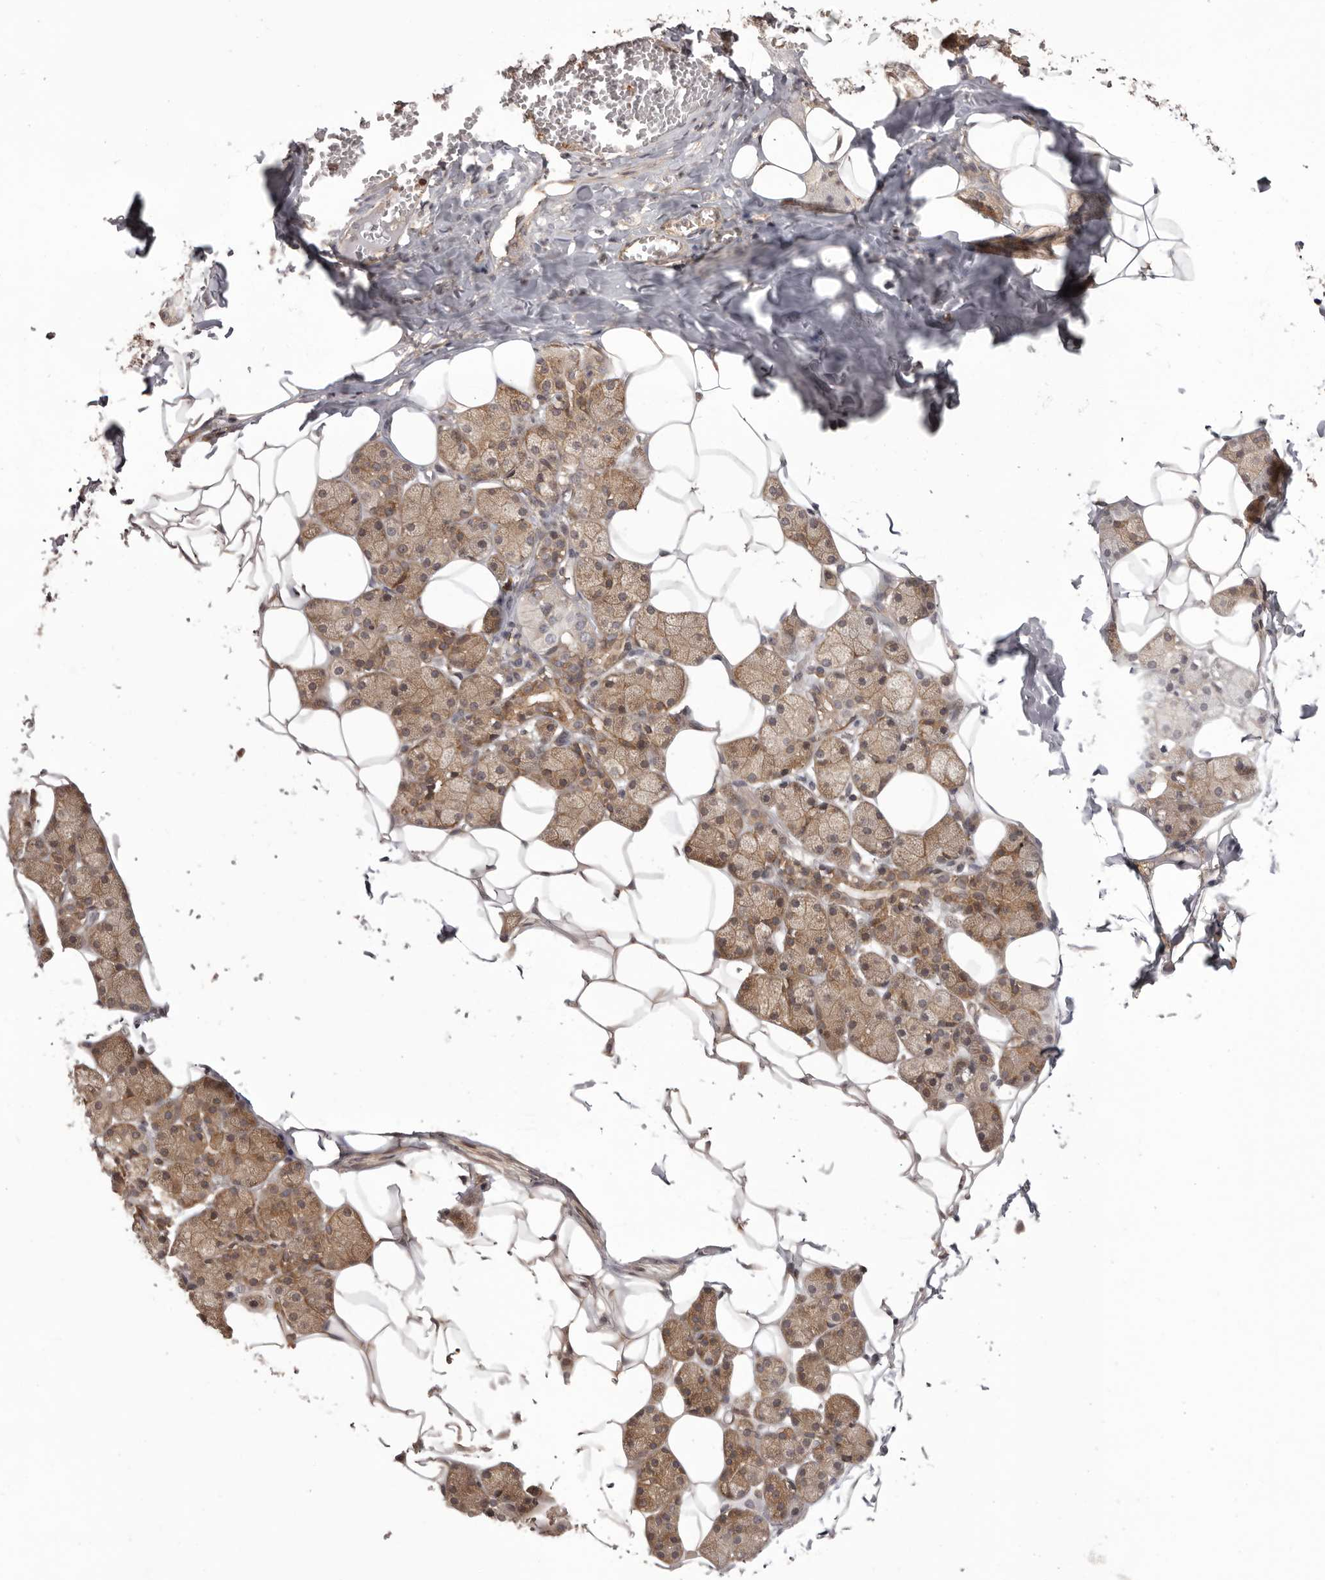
{"staining": {"intensity": "moderate", "quantity": "25%-75%", "location": "cytoplasmic/membranous"}, "tissue": "salivary gland", "cell_type": "Glandular cells", "image_type": "normal", "snomed": [{"axis": "morphology", "description": "Normal tissue, NOS"}, {"axis": "topography", "description": "Salivary gland"}], "caption": "Salivary gland stained with DAB IHC shows medium levels of moderate cytoplasmic/membranous expression in approximately 25%-75% of glandular cells.", "gene": "NFKBIA", "patient": {"sex": "female", "age": 33}}